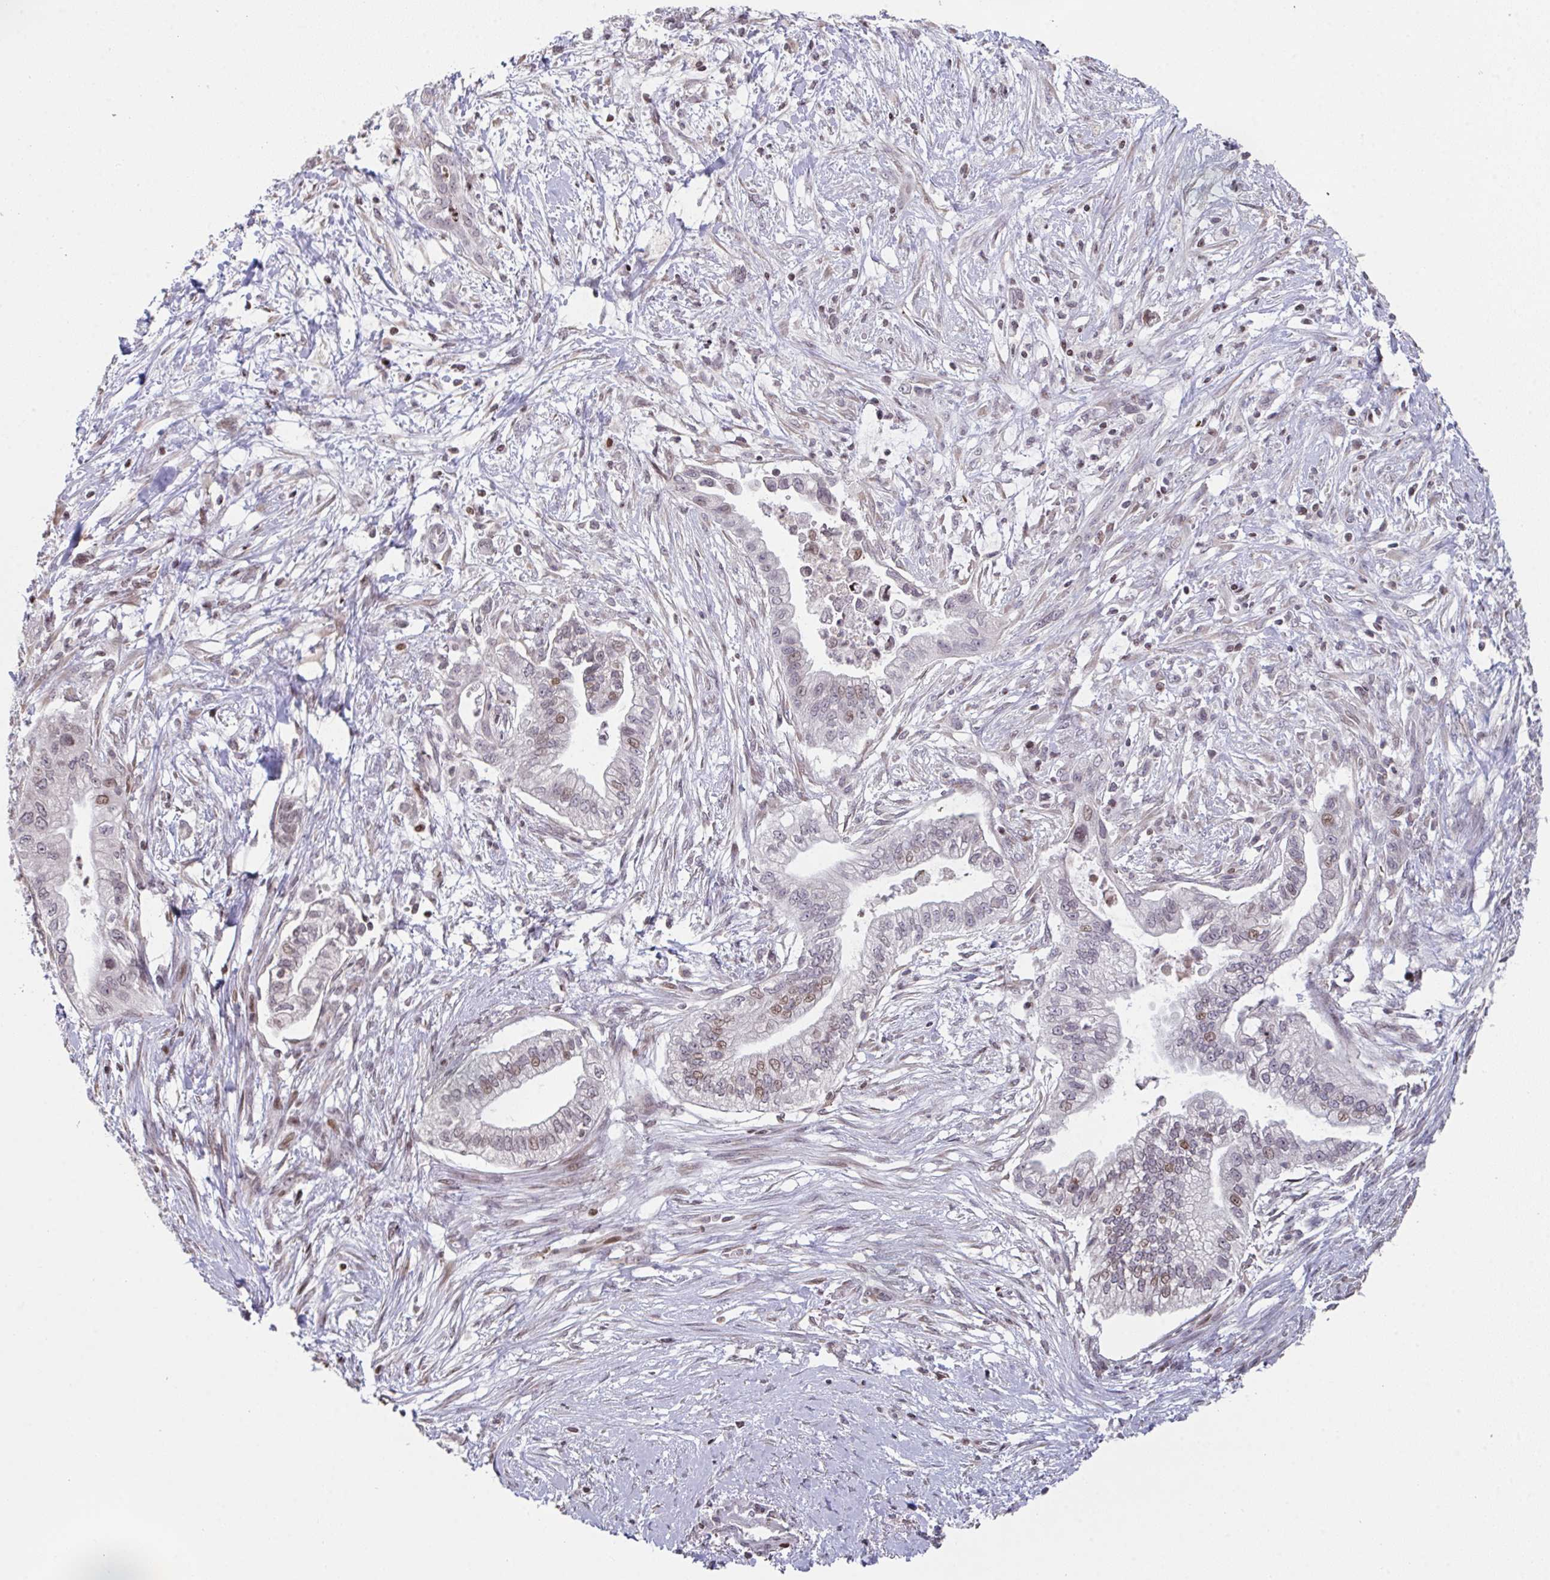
{"staining": {"intensity": "moderate", "quantity": "<25%", "location": "nuclear"}, "tissue": "pancreatic cancer", "cell_type": "Tumor cells", "image_type": "cancer", "snomed": [{"axis": "morphology", "description": "Adenocarcinoma, NOS"}, {"axis": "topography", "description": "Pancreas"}], "caption": "DAB immunohistochemical staining of pancreatic cancer (adenocarcinoma) reveals moderate nuclear protein staining in about <25% of tumor cells.", "gene": "PCDHB8", "patient": {"sex": "male", "age": 70}}